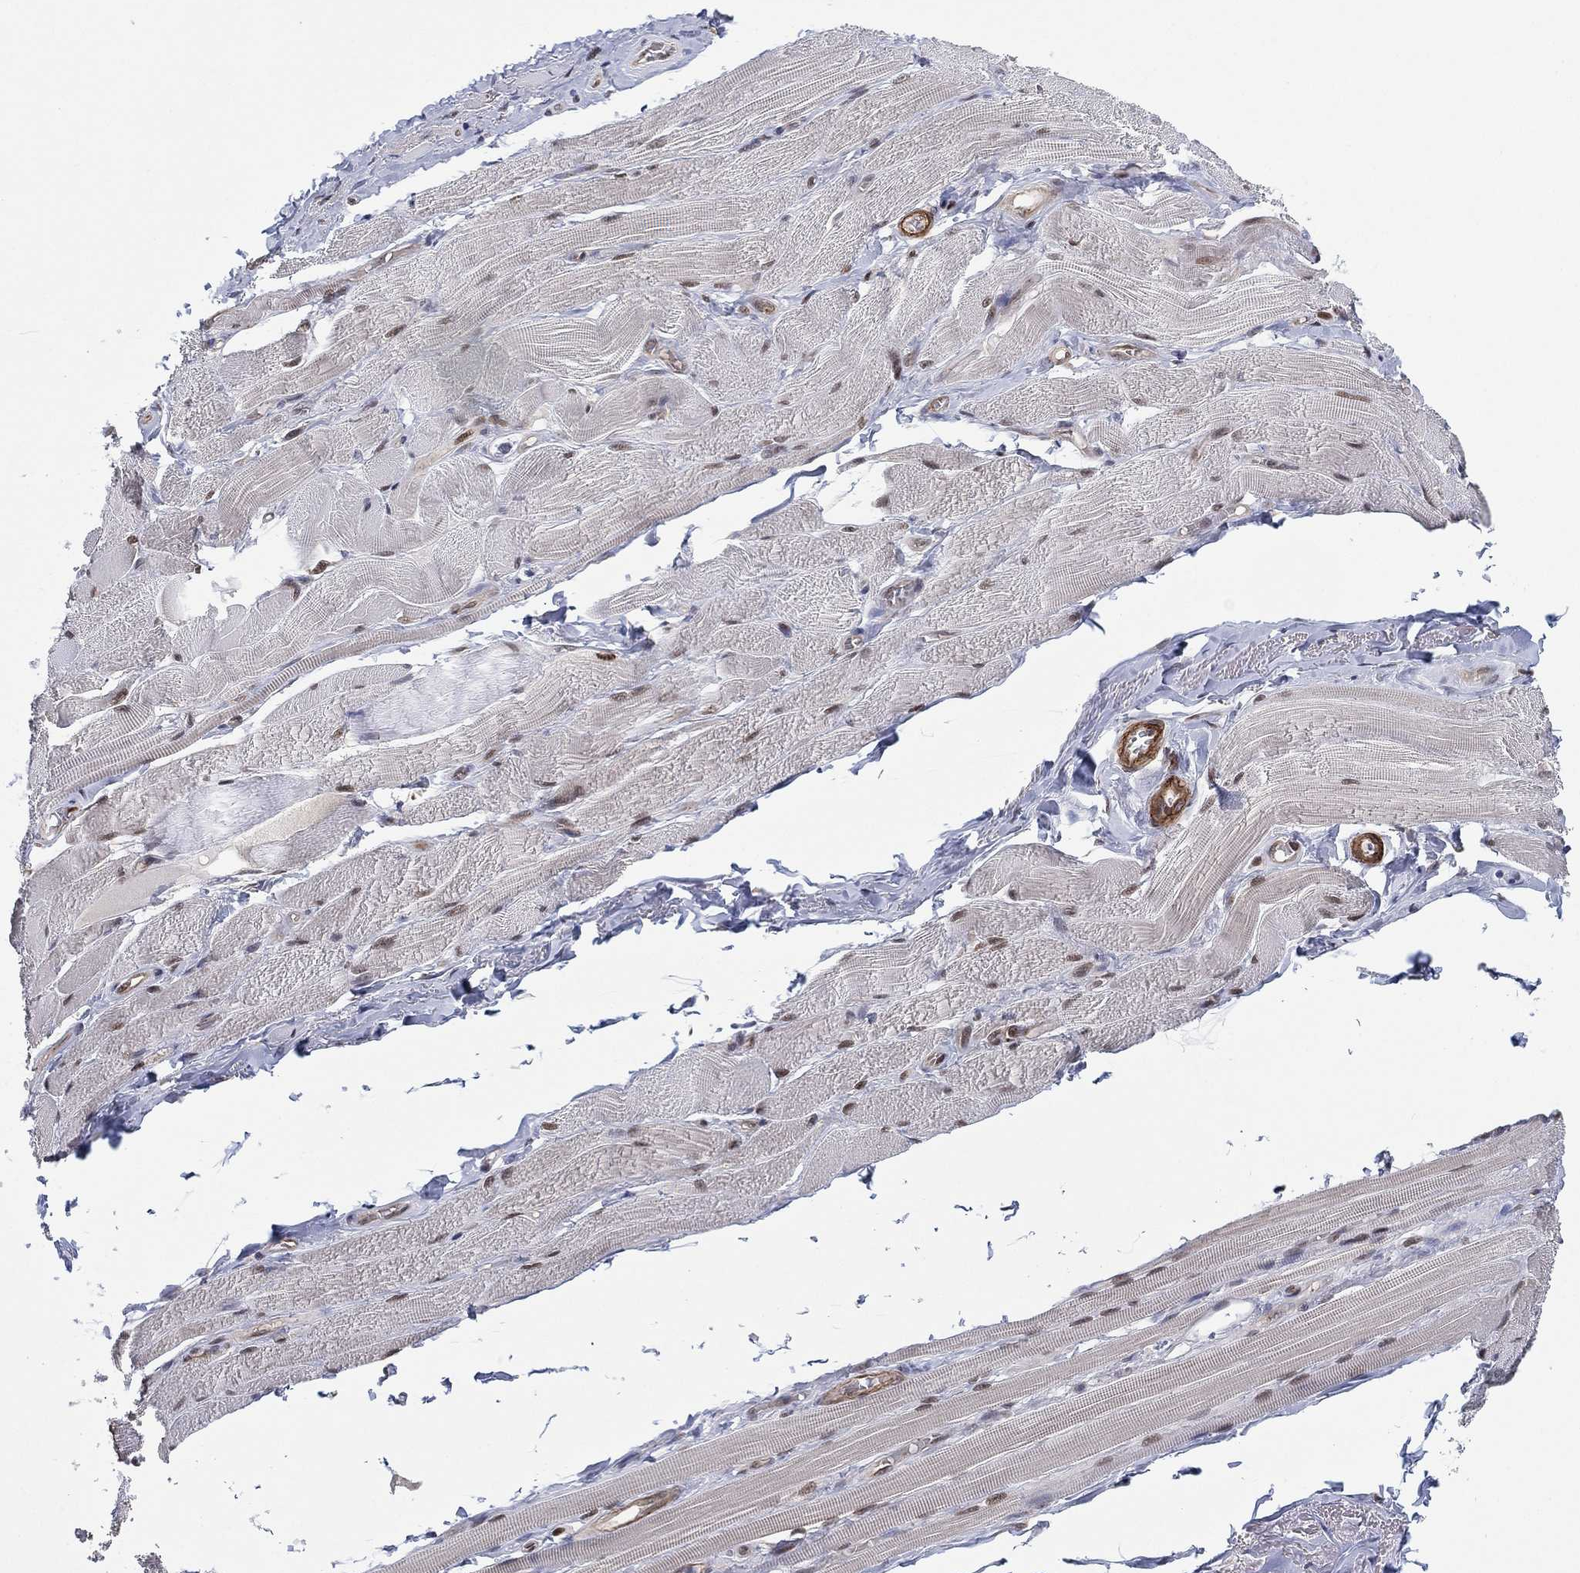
{"staining": {"intensity": "moderate", "quantity": "<25%", "location": "nuclear"}, "tissue": "skeletal muscle", "cell_type": "Myocytes", "image_type": "normal", "snomed": [{"axis": "morphology", "description": "Normal tissue, NOS"}, {"axis": "topography", "description": "Skeletal muscle"}, {"axis": "topography", "description": "Anal"}, {"axis": "topography", "description": "Peripheral nerve tissue"}], "caption": "DAB immunohistochemical staining of normal skeletal muscle reveals moderate nuclear protein expression in about <25% of myocytes. (Brightfield microscopy of DAB IHC at high magnification).", "gene": "GSE1", "patient": {"sex": "male", "age": 53}}